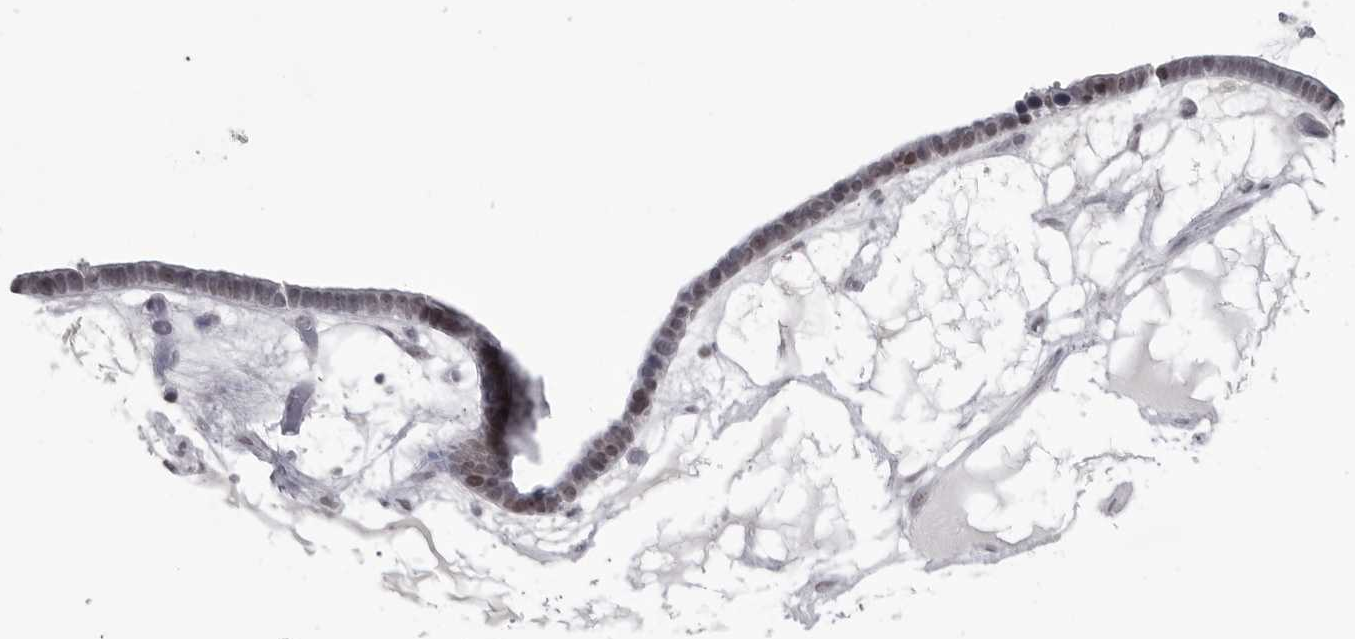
{"staining": {"intensity": "weak", "quantity": "<25%", "location": "nuclear"}, "tissue": "ovarian cancer", "cell_type": "Tumor cells", "image_type": "cancer", "snomed": [{"axis": "morphology", "description": "Cystadenocarcinoma, serous, NOS"}, {"axis": "topography", "description": "Ovary"}], "caption": "There is no significant positivity in tumor cells of ovarian cancer (serous cystadenocarcinoma). The staining is performed using DAB brown chromogen with nuclei counter-stained in using hematoxylin.", "gene": "DDX54", "patient": {"sex": "female", "age": 56}}